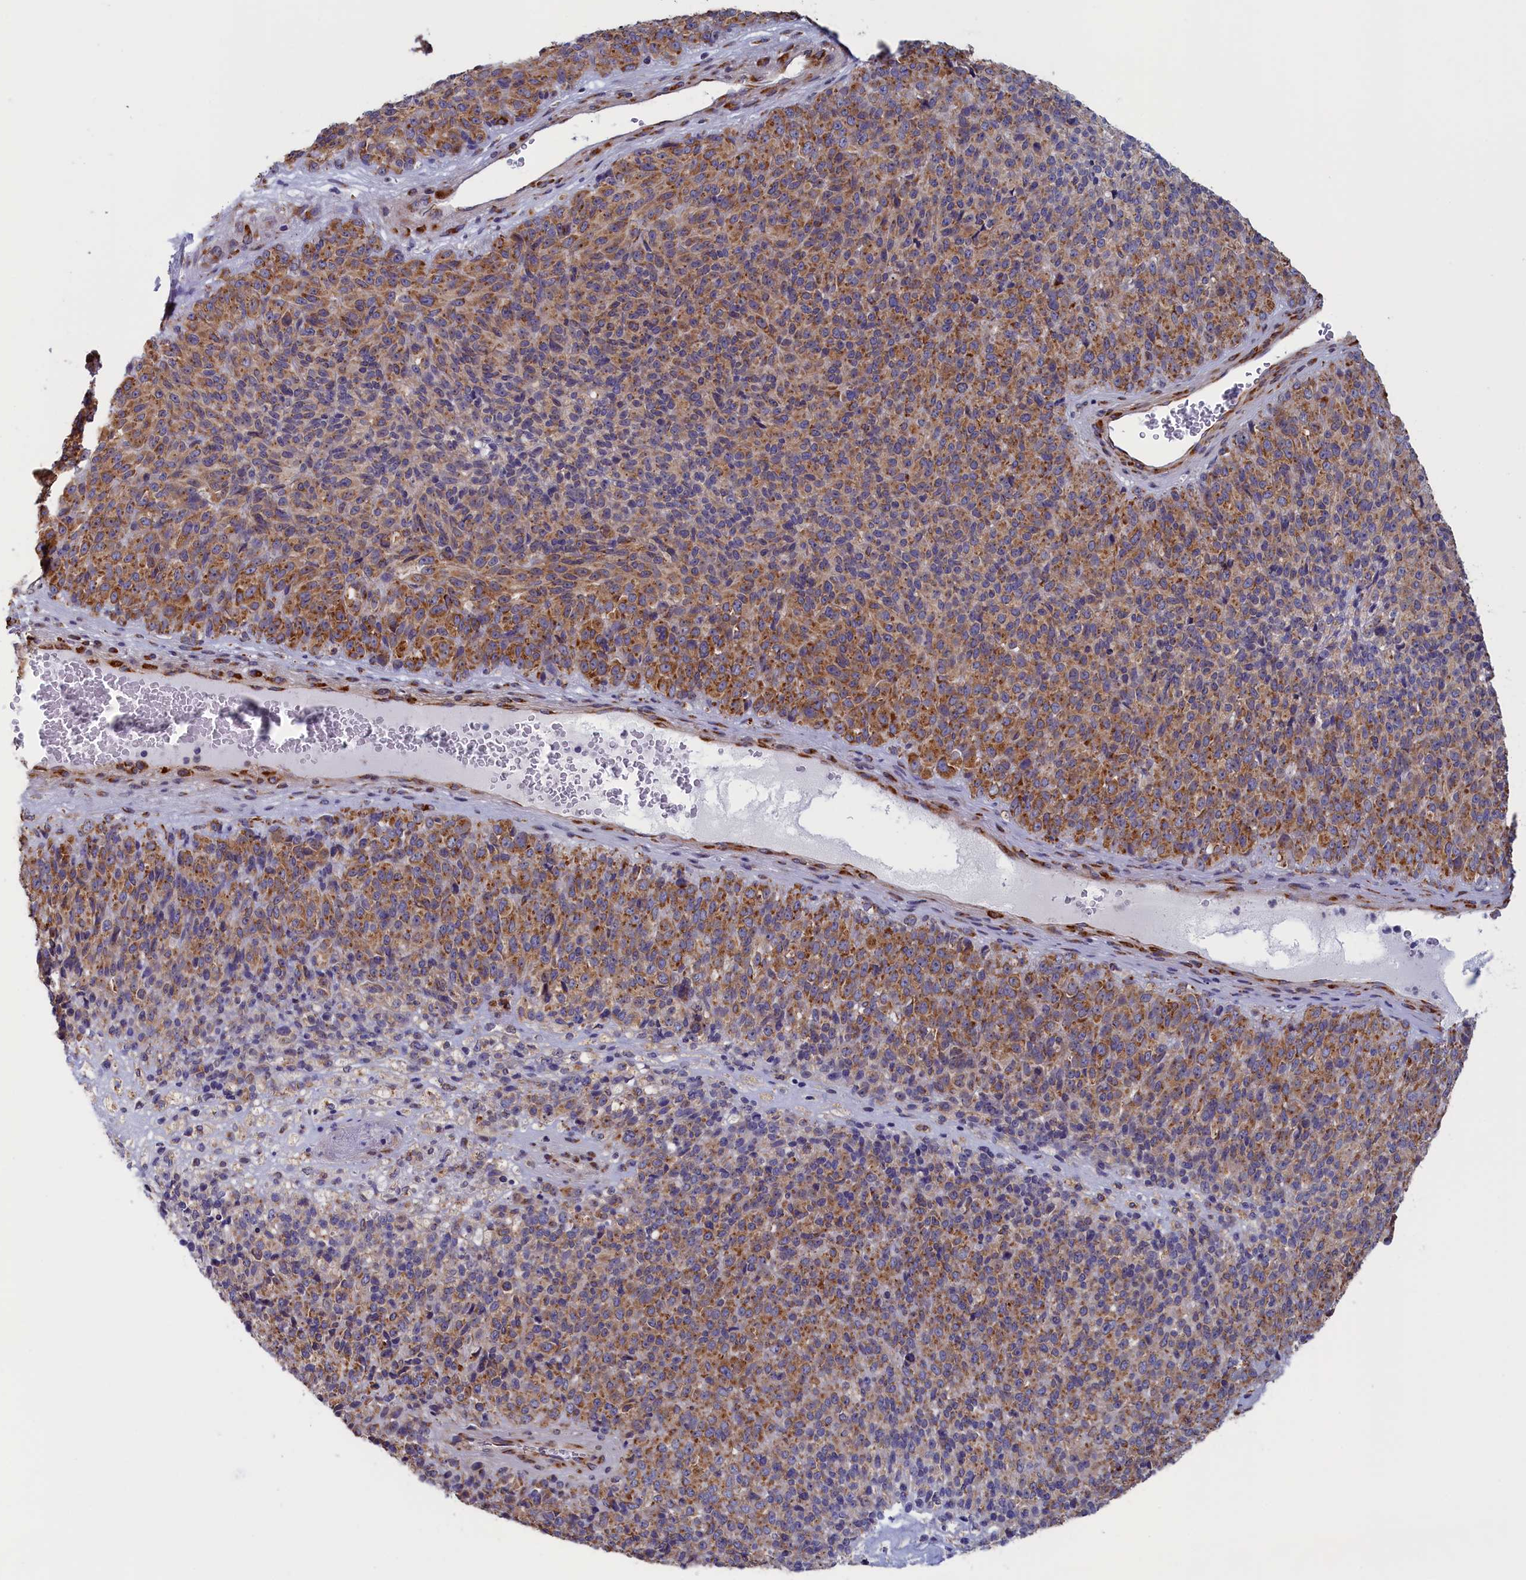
{"staining": {"intensity": "moderate", "quantity": ">75%", "location": "cytoplasmic/membranous"}, "tissue": "melanoma", "cell_type": "Tumor cells", "image_type": "cancer", "snomed": [{"axis": "morphology", "description": "Malignant melanoma, Metastatic site"}, {"axis": "topography", "description": "Brain"}], "caption": "Protein expression analysis of melanoma demonstrates moderate cytoplasmic/membranous staining in approximately >75% of tumor cells.", "gene": "CCDC68", "patient": {"sex": "female", "age": 56}}